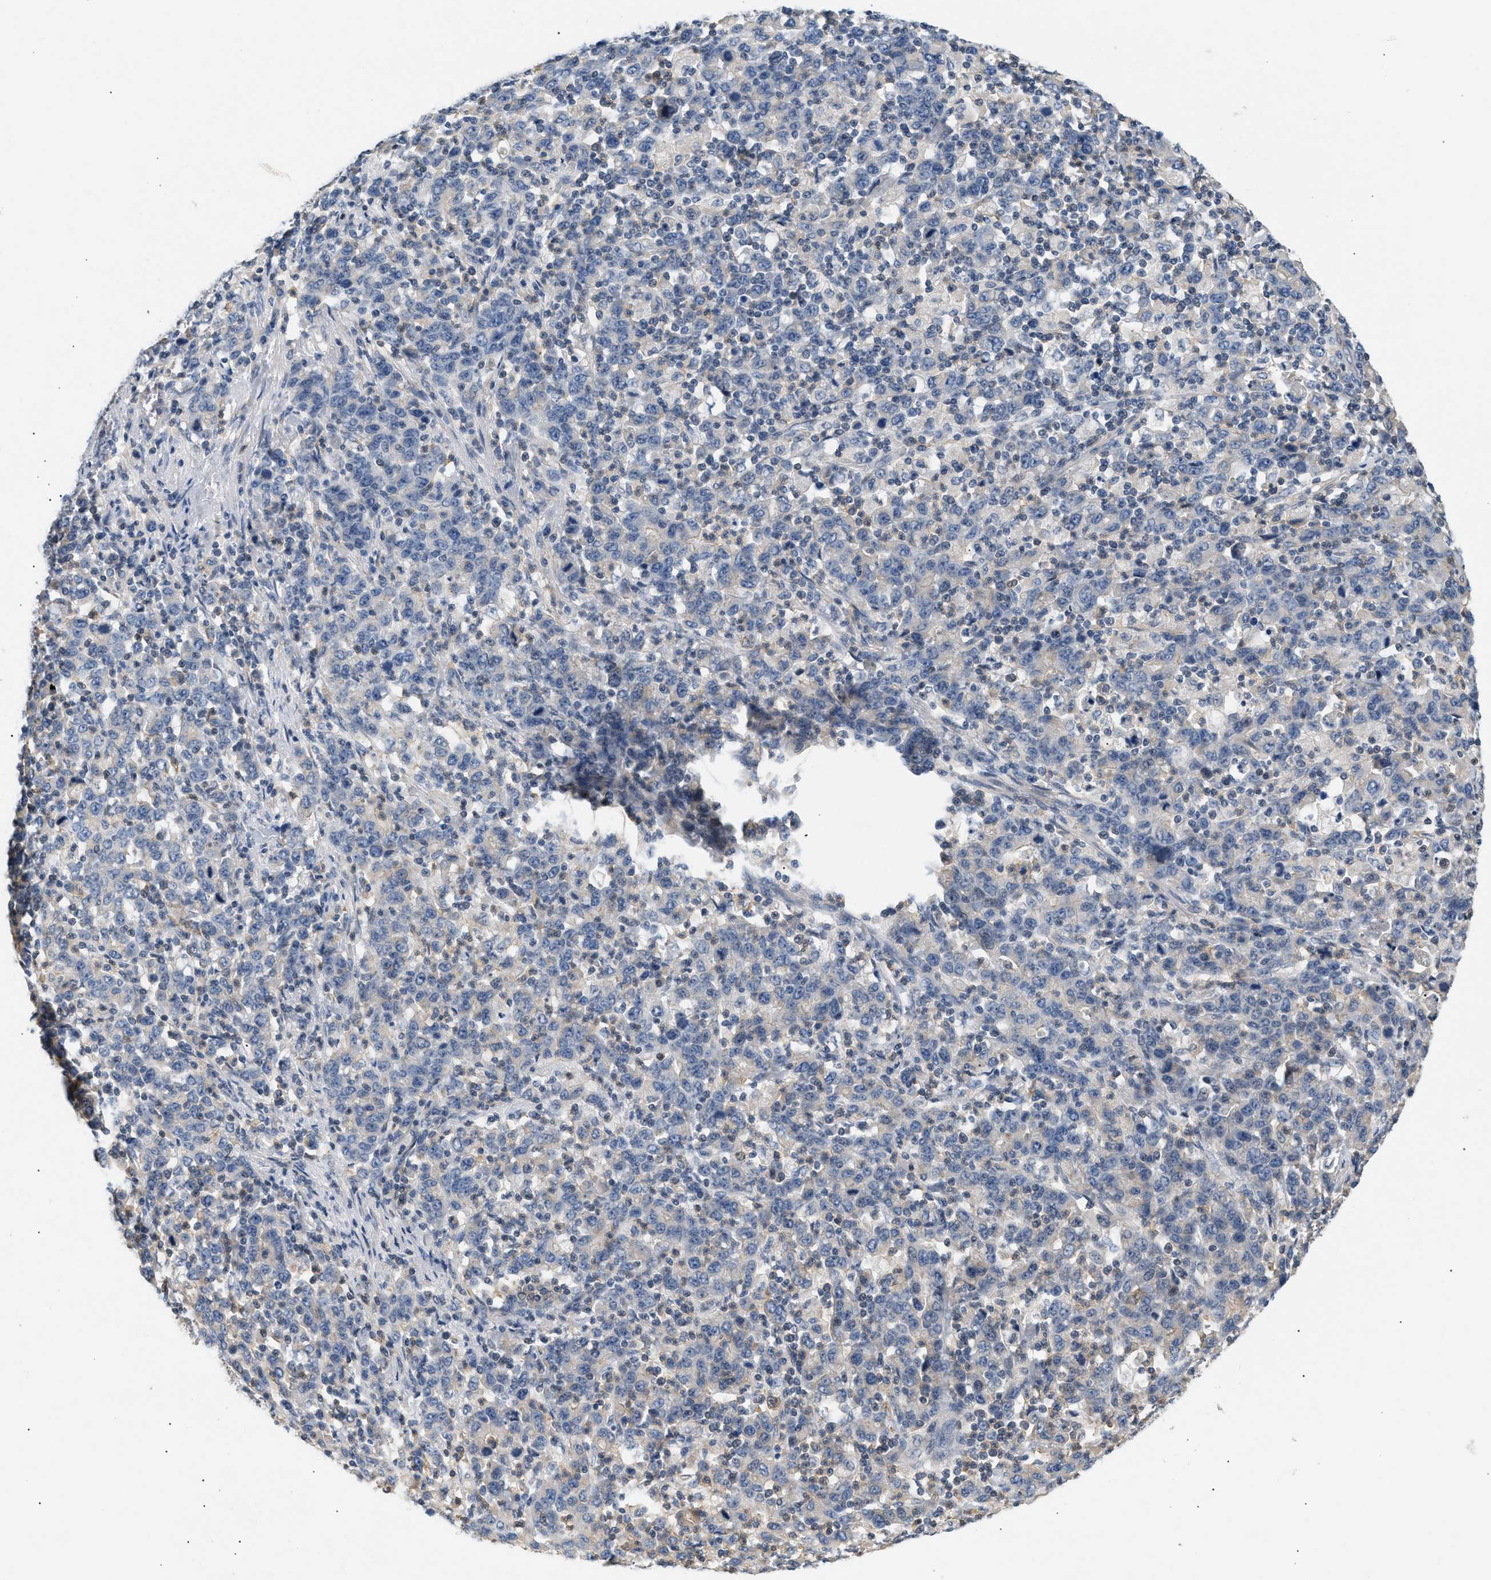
{"staining": {"intensity": "negative", "quantity": "none", "location": "none"}, "tissue": "stomach cancer", "cell_type": "Tumor cells", "image_type": "cancer", "snomed": [{"axis": "morphology", "description": "Adenocarcinoma, NOS"}, {"axis": "topography", "description": "Stomach, upper"}], "caption": "High power microscopy image of an immunohistochemistry histopathology image of stomach cancer (adenocarcinoma), revealing no significant staining in tumor cells. (DAB immunohistochemistry visualized using brightfield microscopy, high magnification).", "gene": "FARS2", "patient": {"sex": "male", "age": 69}}